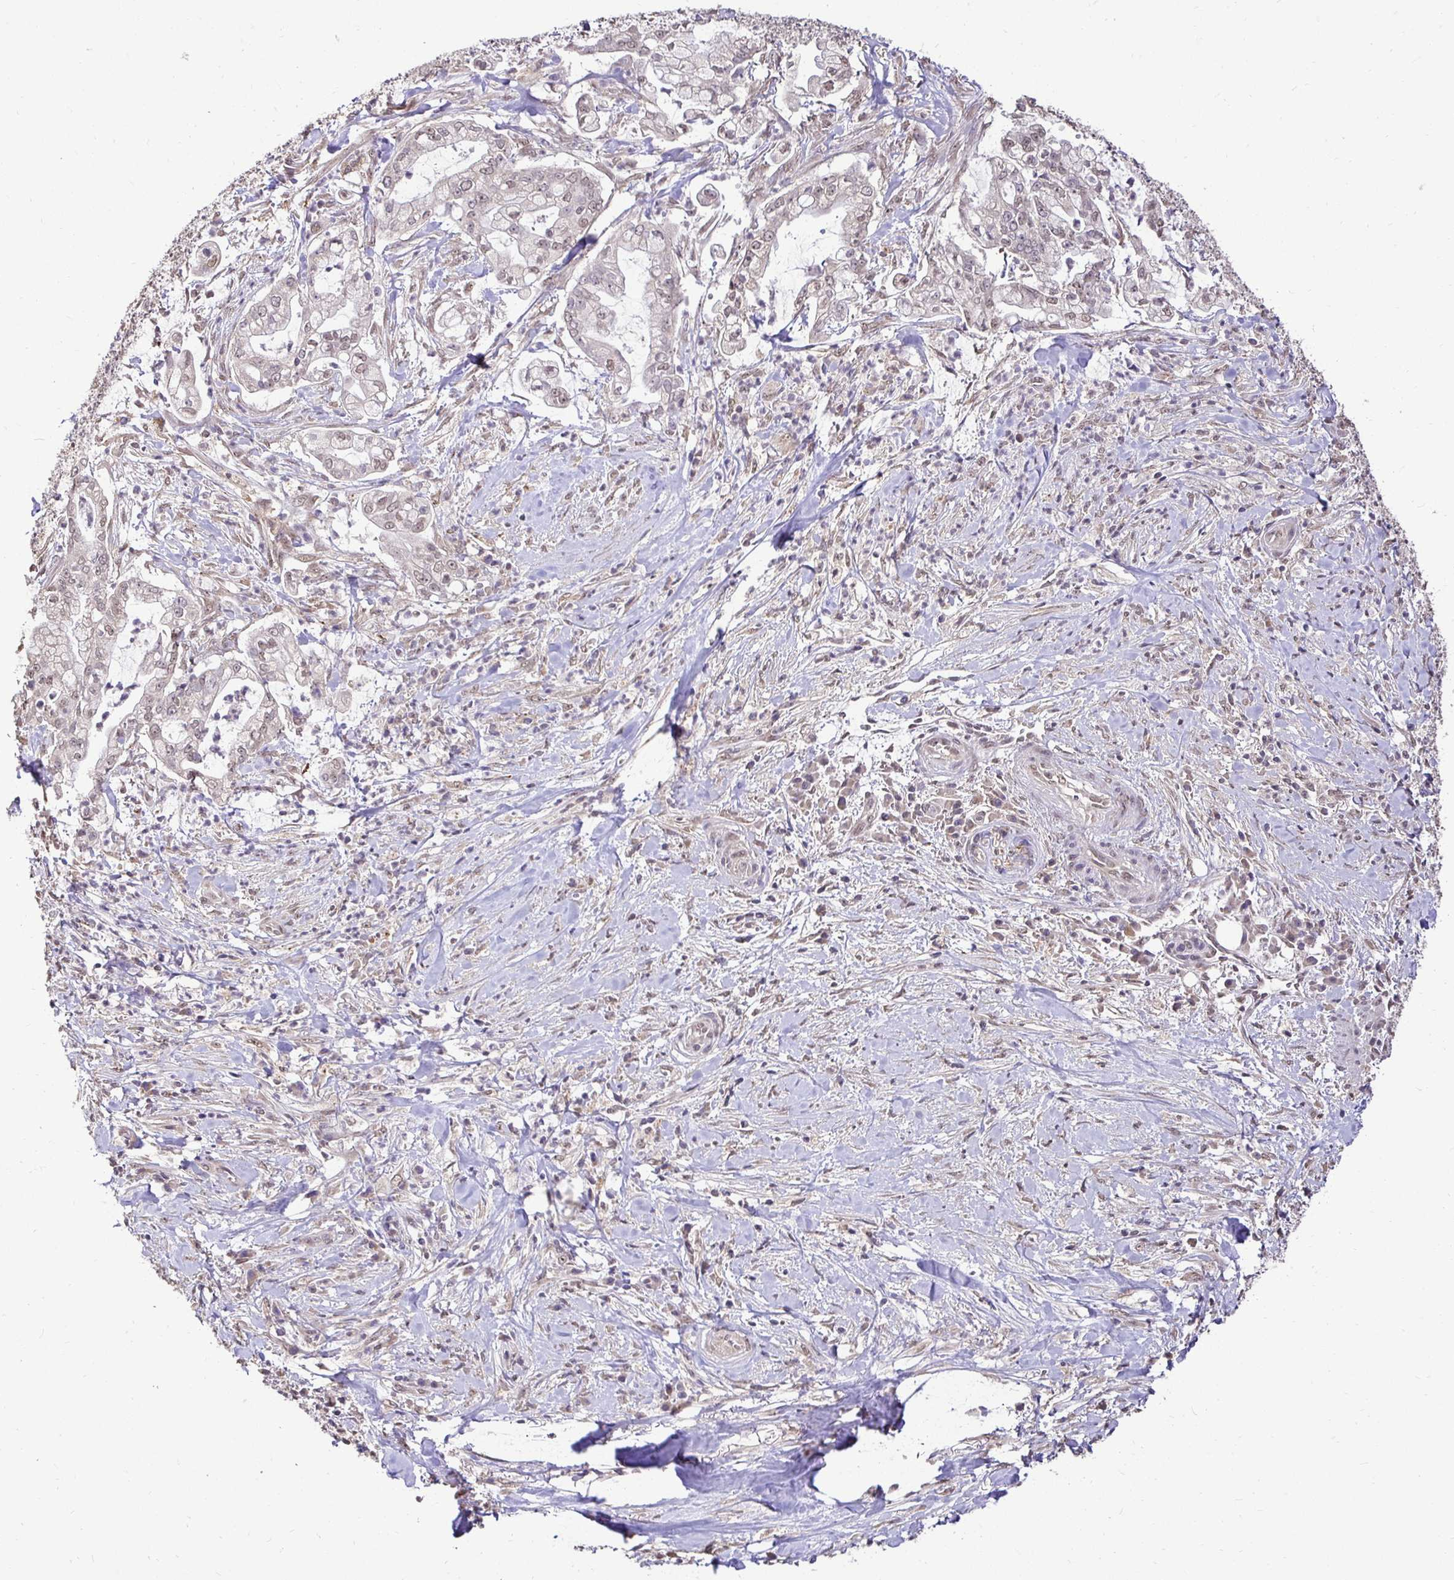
{"staining": {"intensity": "weak", "quantity": "25%-75%", "location": "nuclear"}, "tissue": "pancreatic cancer", "cell_type": "Tumor cells", "image_type": "cancer", "snomed": [{"axis": "morphology", "description": "Adenocarcinoma, NOS"}, {"axis": "topography", "description": "Pancreas"}], "caption": "This is a photomicrograph of immunohistochemistry (IHC) staining of pancreatic adenocarcinoma, which shows weak expression in the nuclear of tumor cells.", "gene": "RHEBL1", "patient": {"sex": "female", "age": 69}}